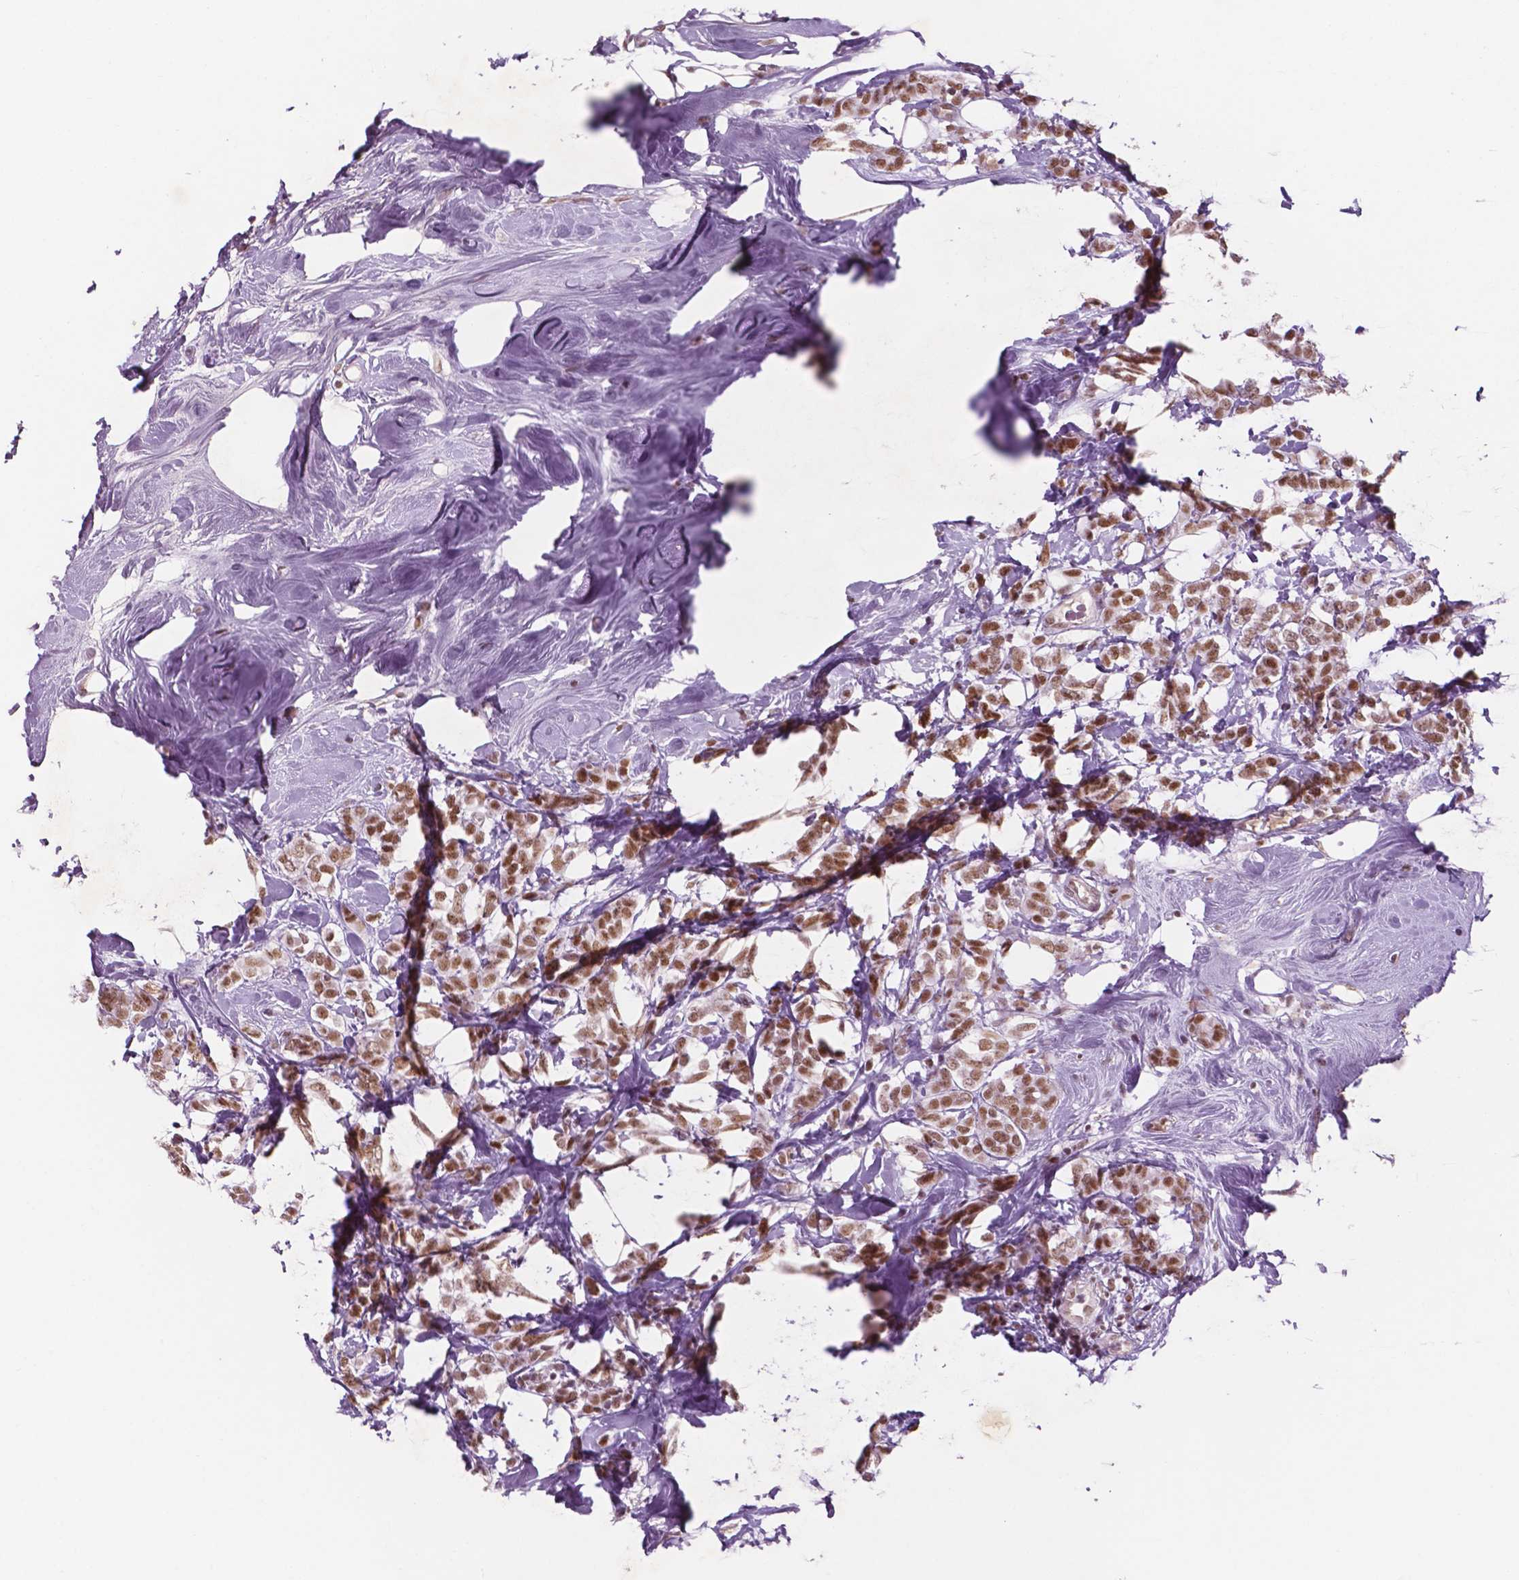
{"staining": {"intensity": "moderate", "quantity": ">75%", "location": "nuclear"}, "tissue": "breast cancer", "cell_type": "Tumor cells", "image_type": "cancer", "snomed": [{"axis": "morphology", "description": "Lobular carcinoma"}, {"axis": "topography", "description": "Breast"}], "caption": "Immunohistochemical staining of human breast cancer (lobular carcinoma) exhibits medium levels of moderate nuclear expression in approximately >75% of tumor cells.", "gene": "CTR9", "patient": {"sex": "female", "age": 49}}